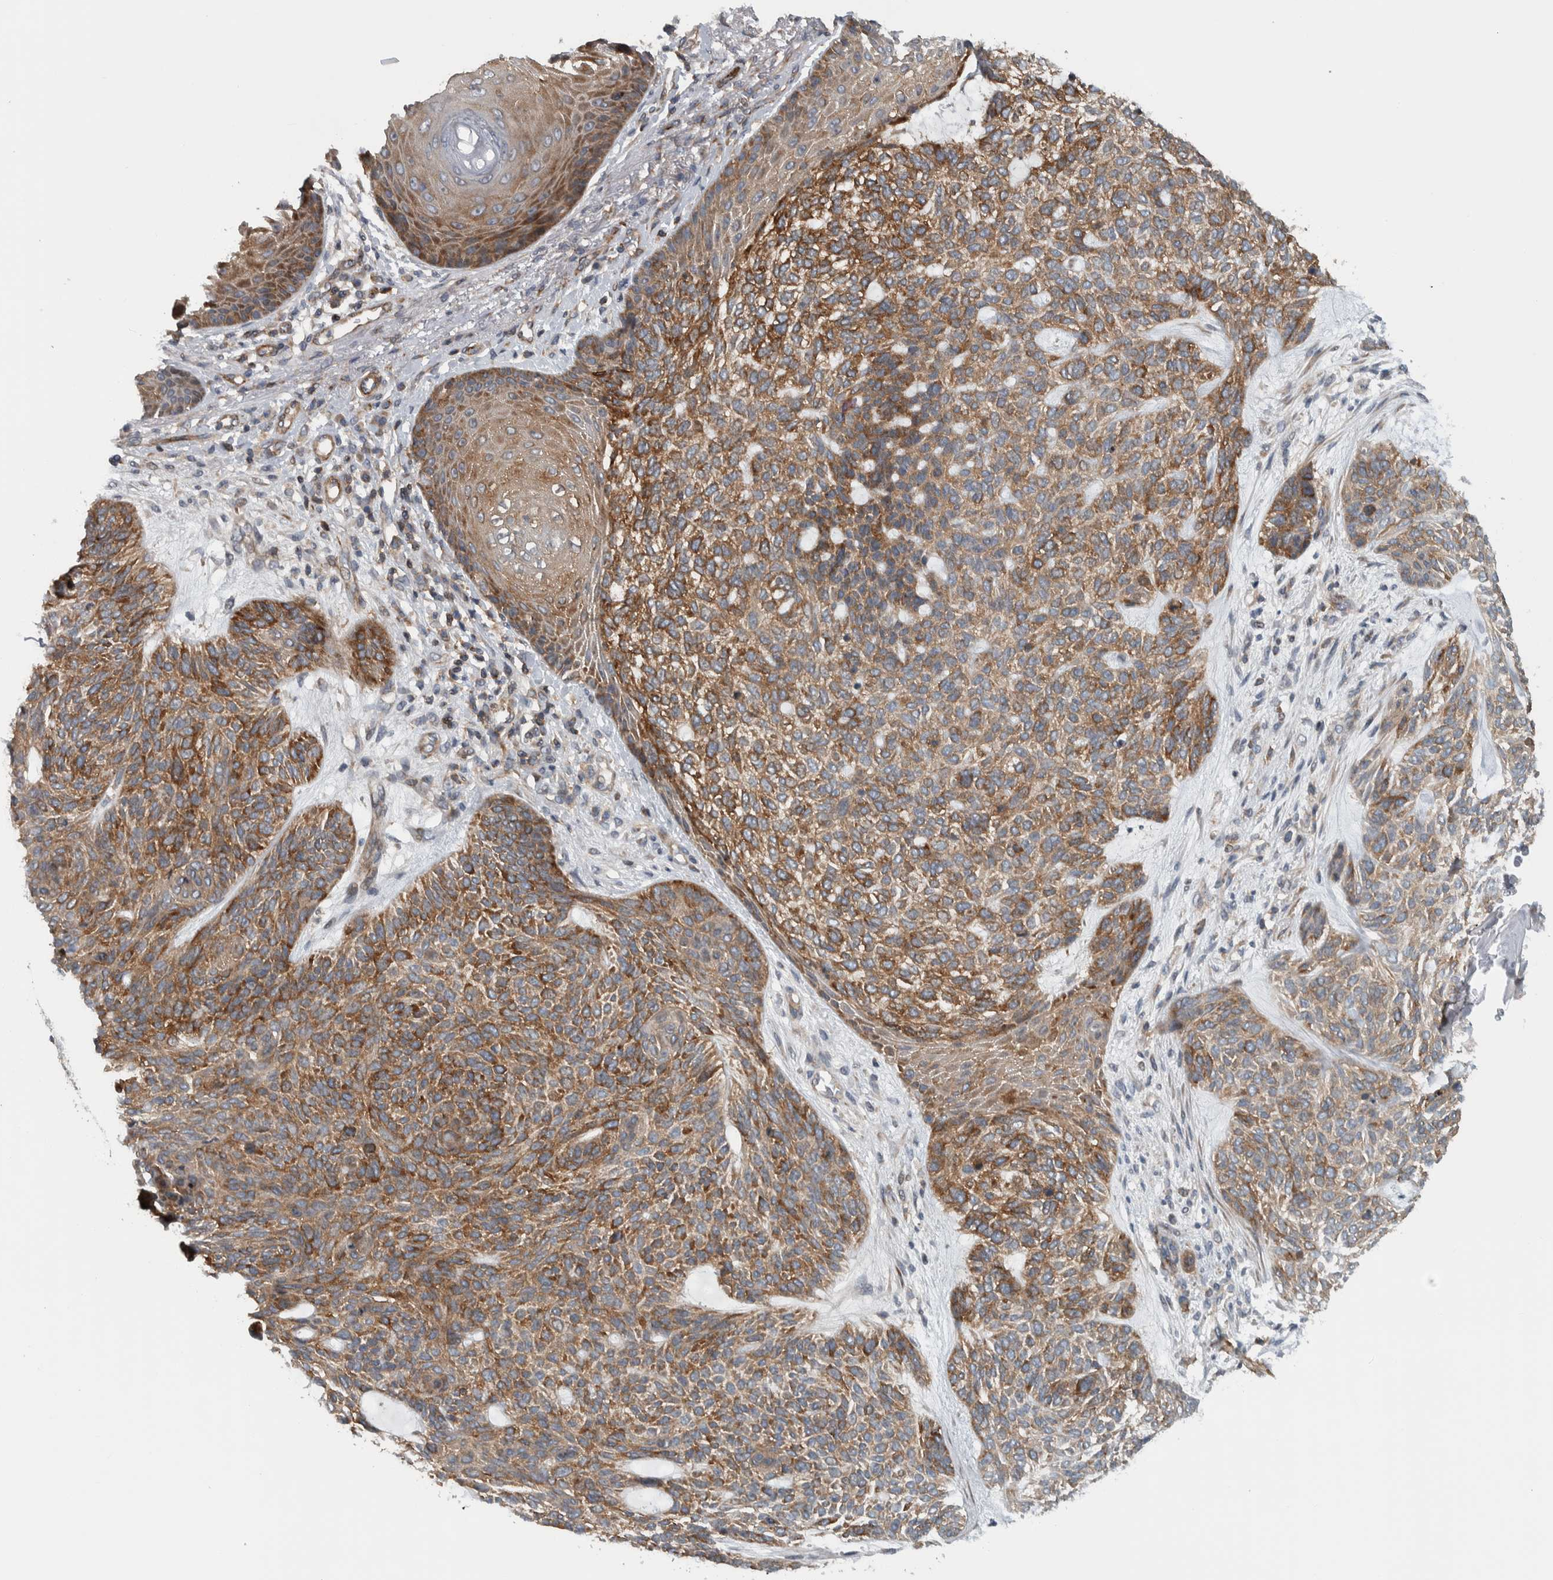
{"staining": {"intensity": "moderate", "quantity": ">75%", "location": "cytoplasmic/membranous"}, "tissue": "skin cancer", "cell_type": "Tumor cells", "image_type": "cancer", "snomed": [{"axis": "morphology", "description": "Basal cell carcinoma"}, {"axis": "topography", "description": "Skin"}], "caption": "Human basal cell carcinoma (skin) stained for a protein (brown) shows moderate cytoplasmic/membranous positive positivity in approximately >75% of tumor cells.", "gene": "BAIAP2L1", "patient": {"sex": "male", "age": 55}}